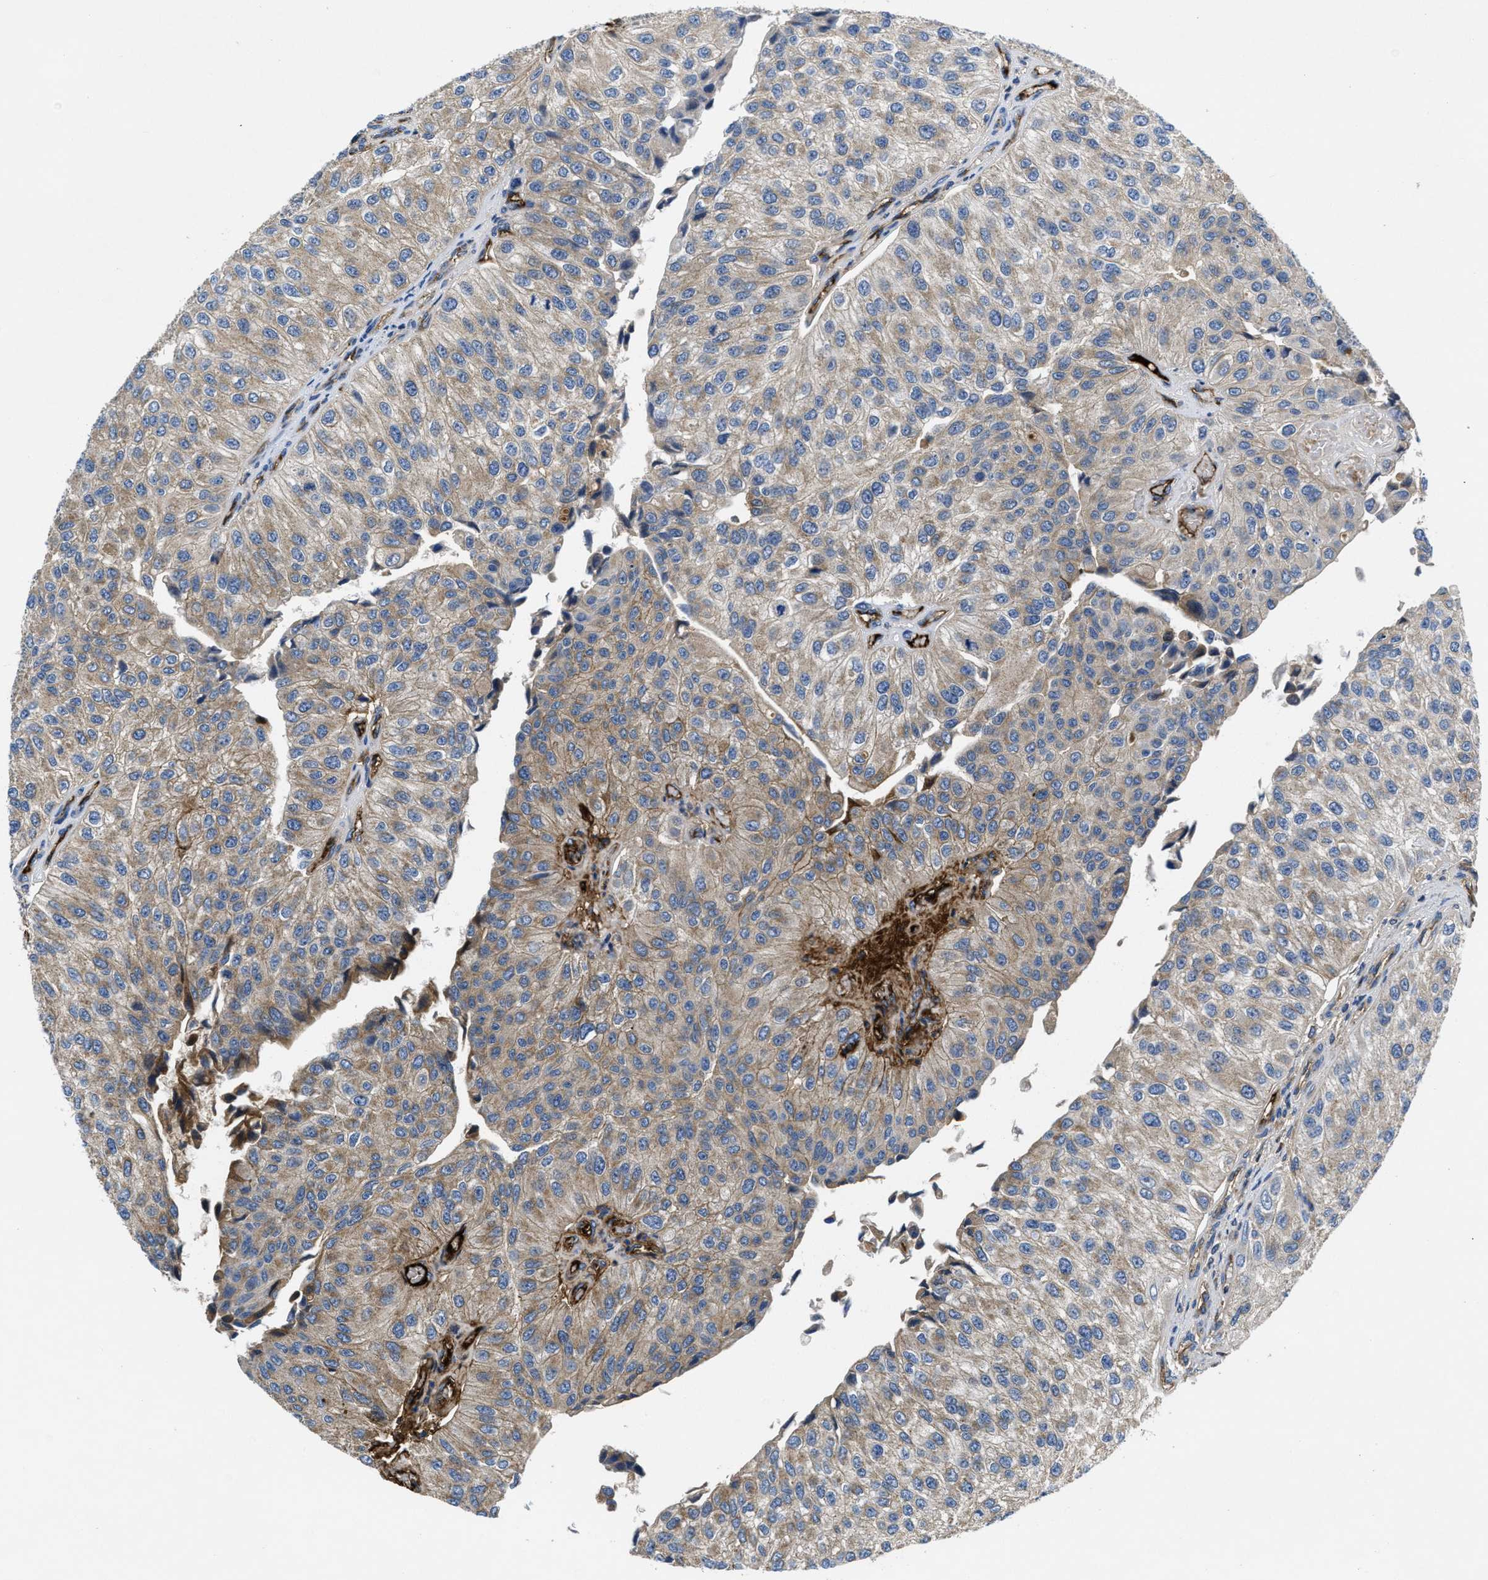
{"staining": {"intensity": "moderate", "quantity": ">75%", "location": "cytoplasmic/membranous"}, "tissue": "urothelial cancer", "cell_type": "Tumor cells", "image_type": "cancer", "snomed": [{"axis": "morphology", "description": "Urothelial carcinoma, High grade"}, {"axis": "topography", "description": "Kidney"}, {"axis": "topography", "description": "Urinary bladder"}], "caption": "This photomicrograph displays immunohistochemistry staining of high-grade urothelial carcinoma, with medium moderate cytoplasmic/membranous positivity in about >75% of tumor cells.", "gene": "GALK1", "patient": {"sex": "male", "age": 77}}